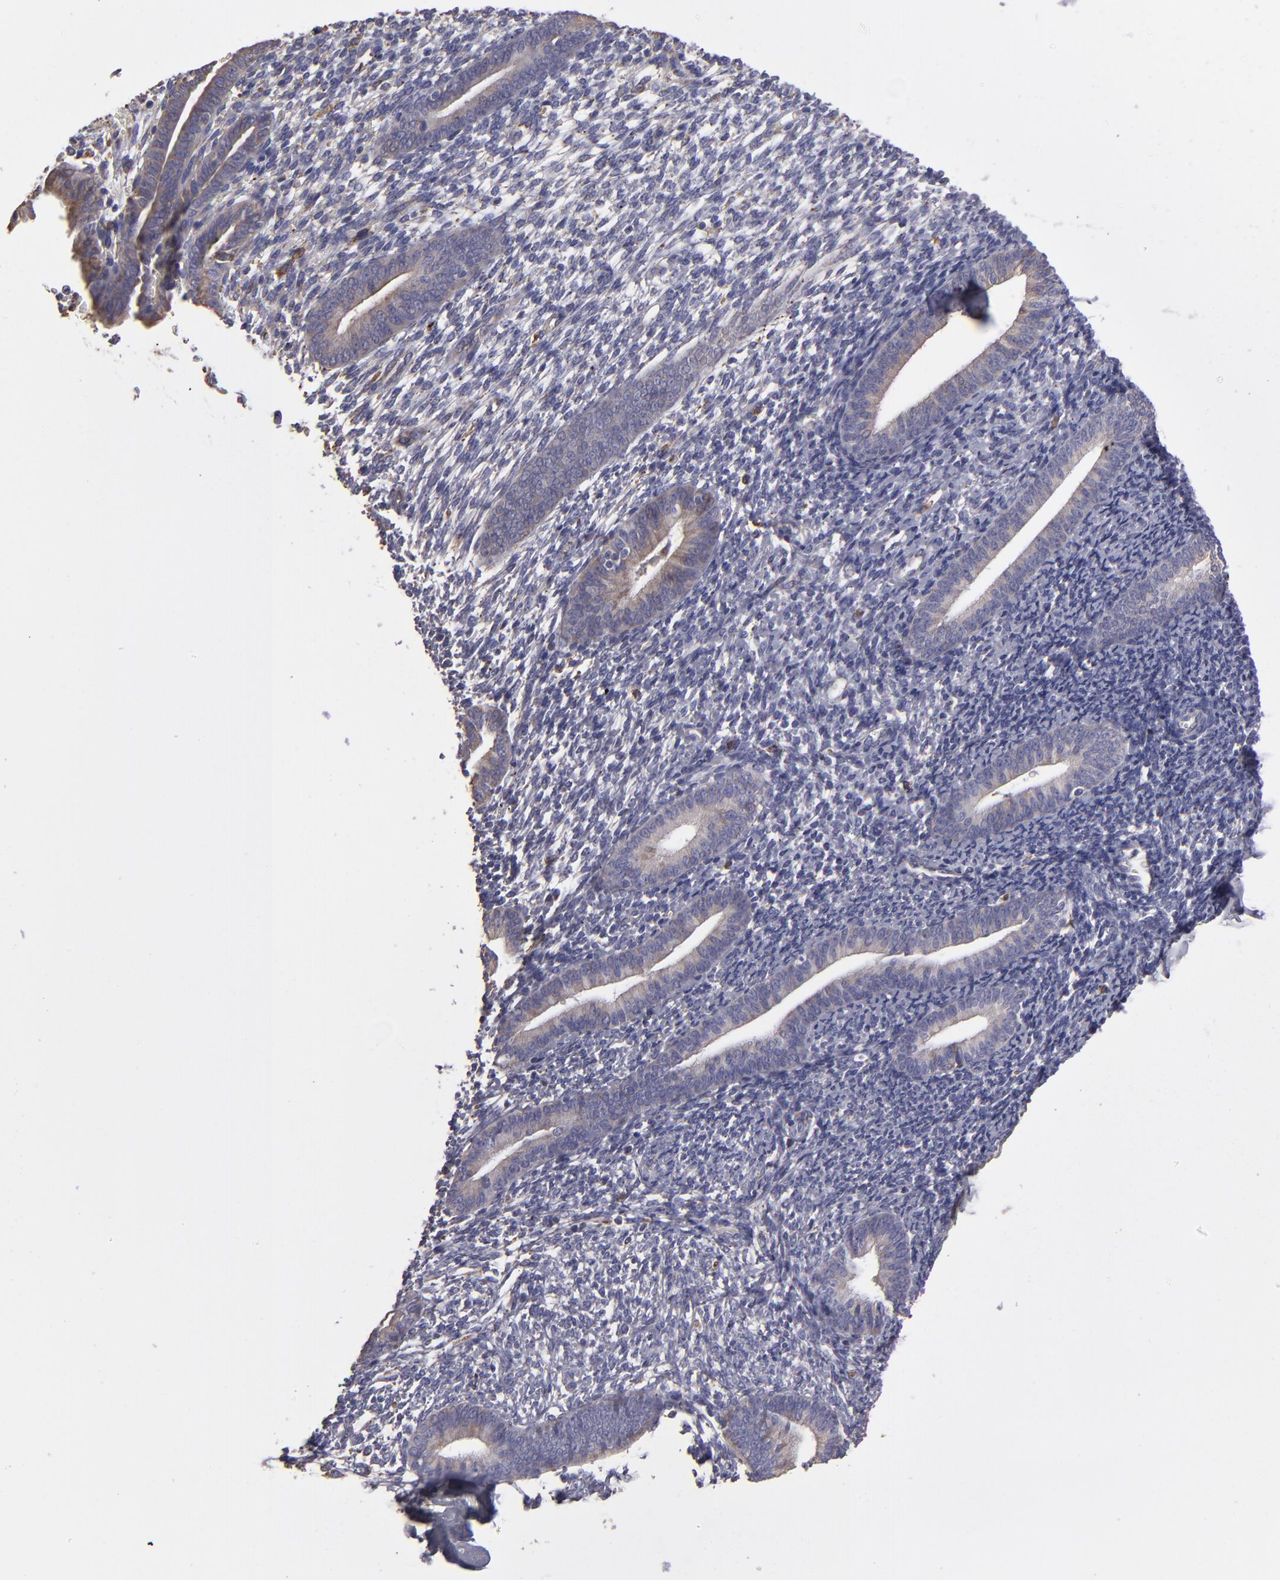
{"staining": {"intensity": "negative", "quantity": "none", "location": "none"}, "tissue": "endometrium", "cell_type": "Cells in endometrial stroma", "image_type": "normal", "snomed": [{"axis": "morphology", "description": "Normal tissue, NOS"}, {"axis": "topography", "description": "Smooth muscle"}, {"axis": "topography", "description": "Endometrium"}], "caption": "This is an IHC photomicrograph of normal endometrium. There is no staining in cells in endometrial stroma.", "gene": "CALR", "patient": {"sex": "female", "age": 57}}